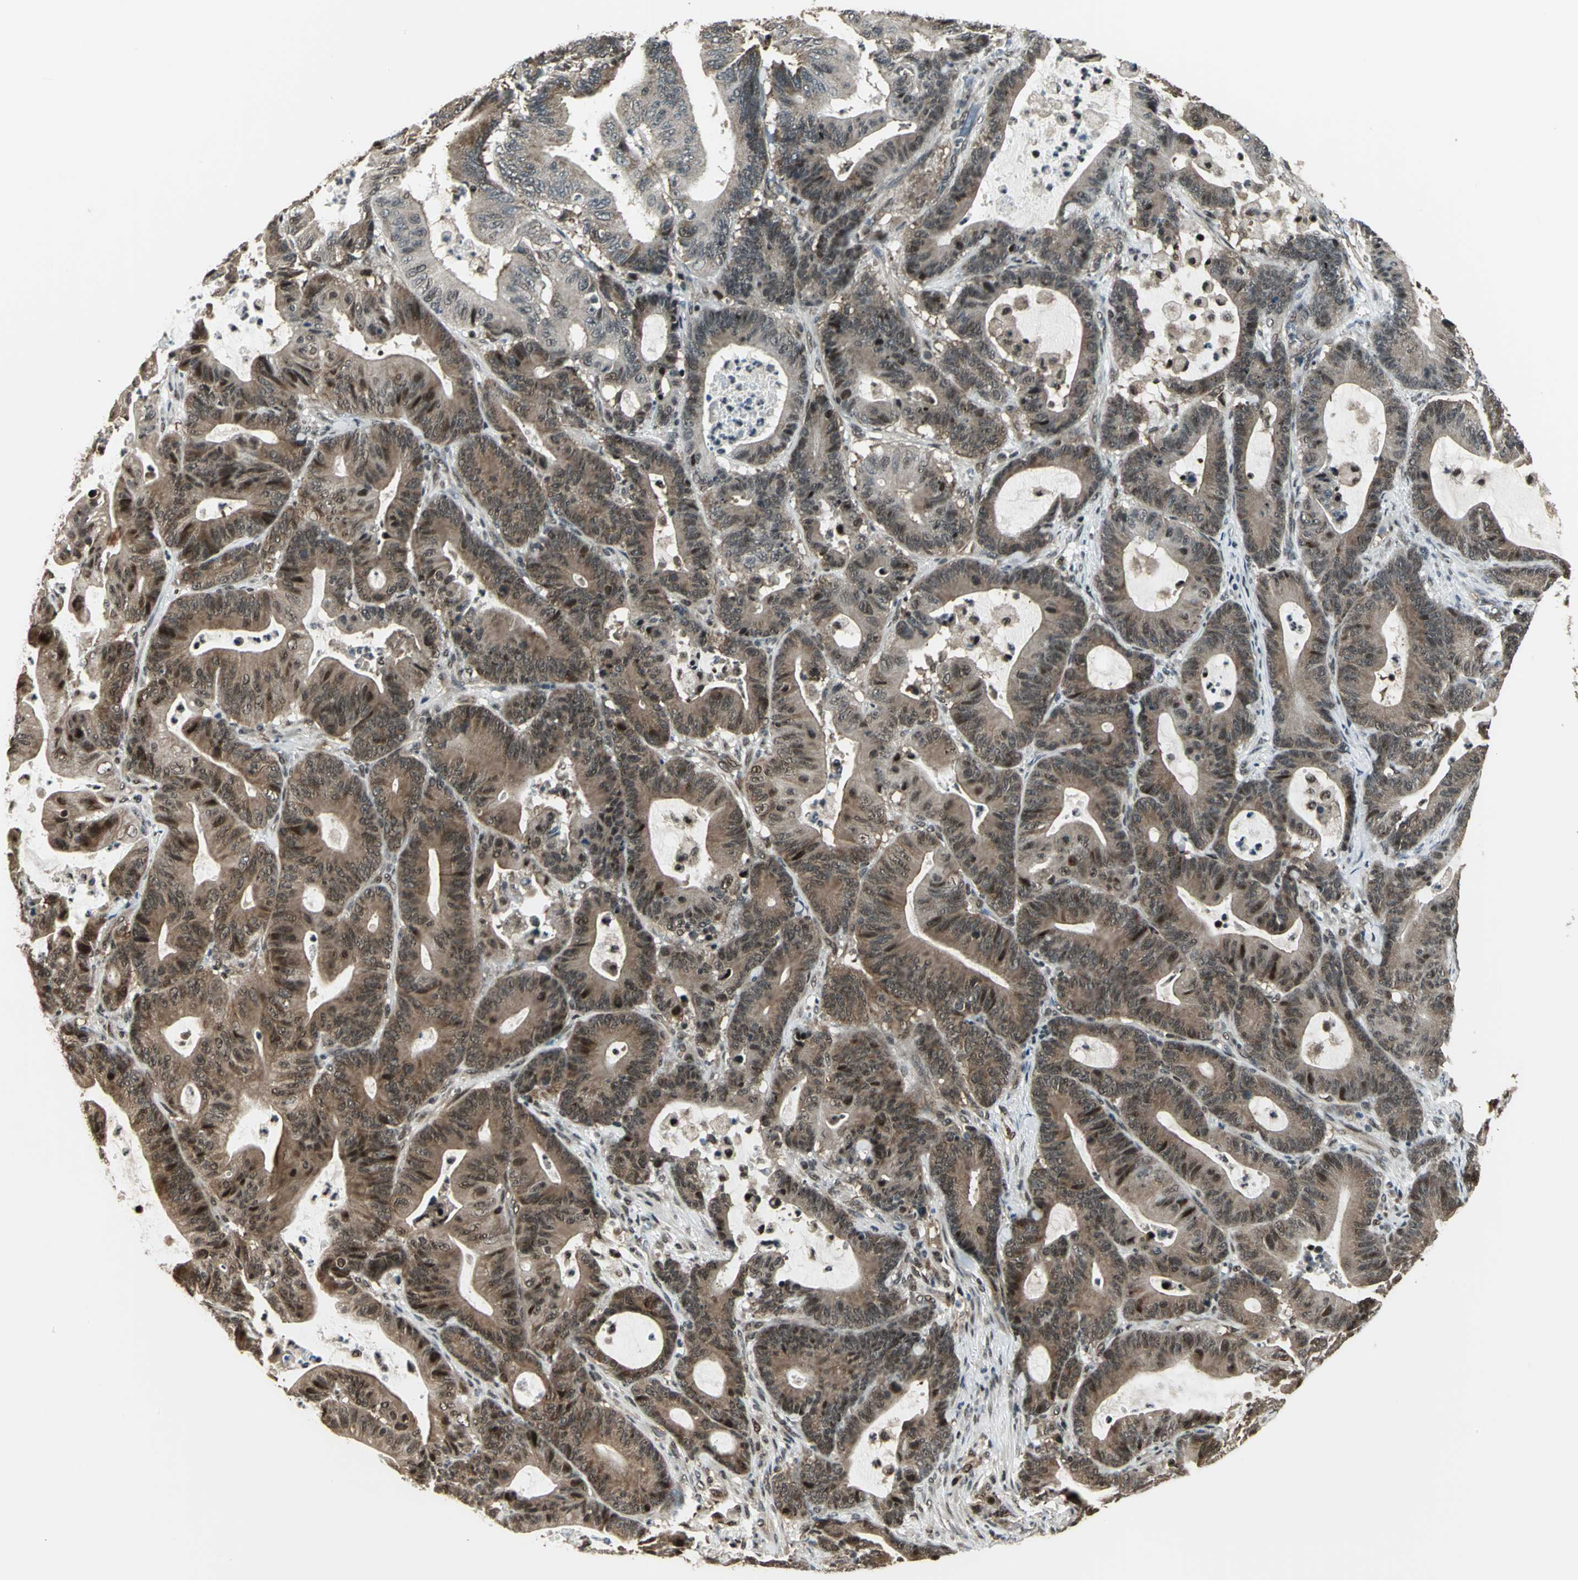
{"staining": {"intensity": "moderate", "quantity": ">75%", "location": "cytoplasmic/membranous,nuclear"}, "tissue": "colorectal cancer", "cell_type": "Tumor cells", "image_type": "cancer", "snomed": [{"axis": "morphology", "description": "Adenocarcinoma, NOS"}, {"axis": "topography", "description": "Colon"}], "caption": "Immunohistochemical staining of human adenocarcinoma (colorectal) displays medium levels of moderate cytoplasmic/membranous and nuclear expression in about >75% of tumor cells. The staining was performed using DAB, with brown indicating positive protein expression. Nuclei are stained blue with hematoxylin.", "gene": "PSMC3", "patient": {"sex": "female", "age": 84}}